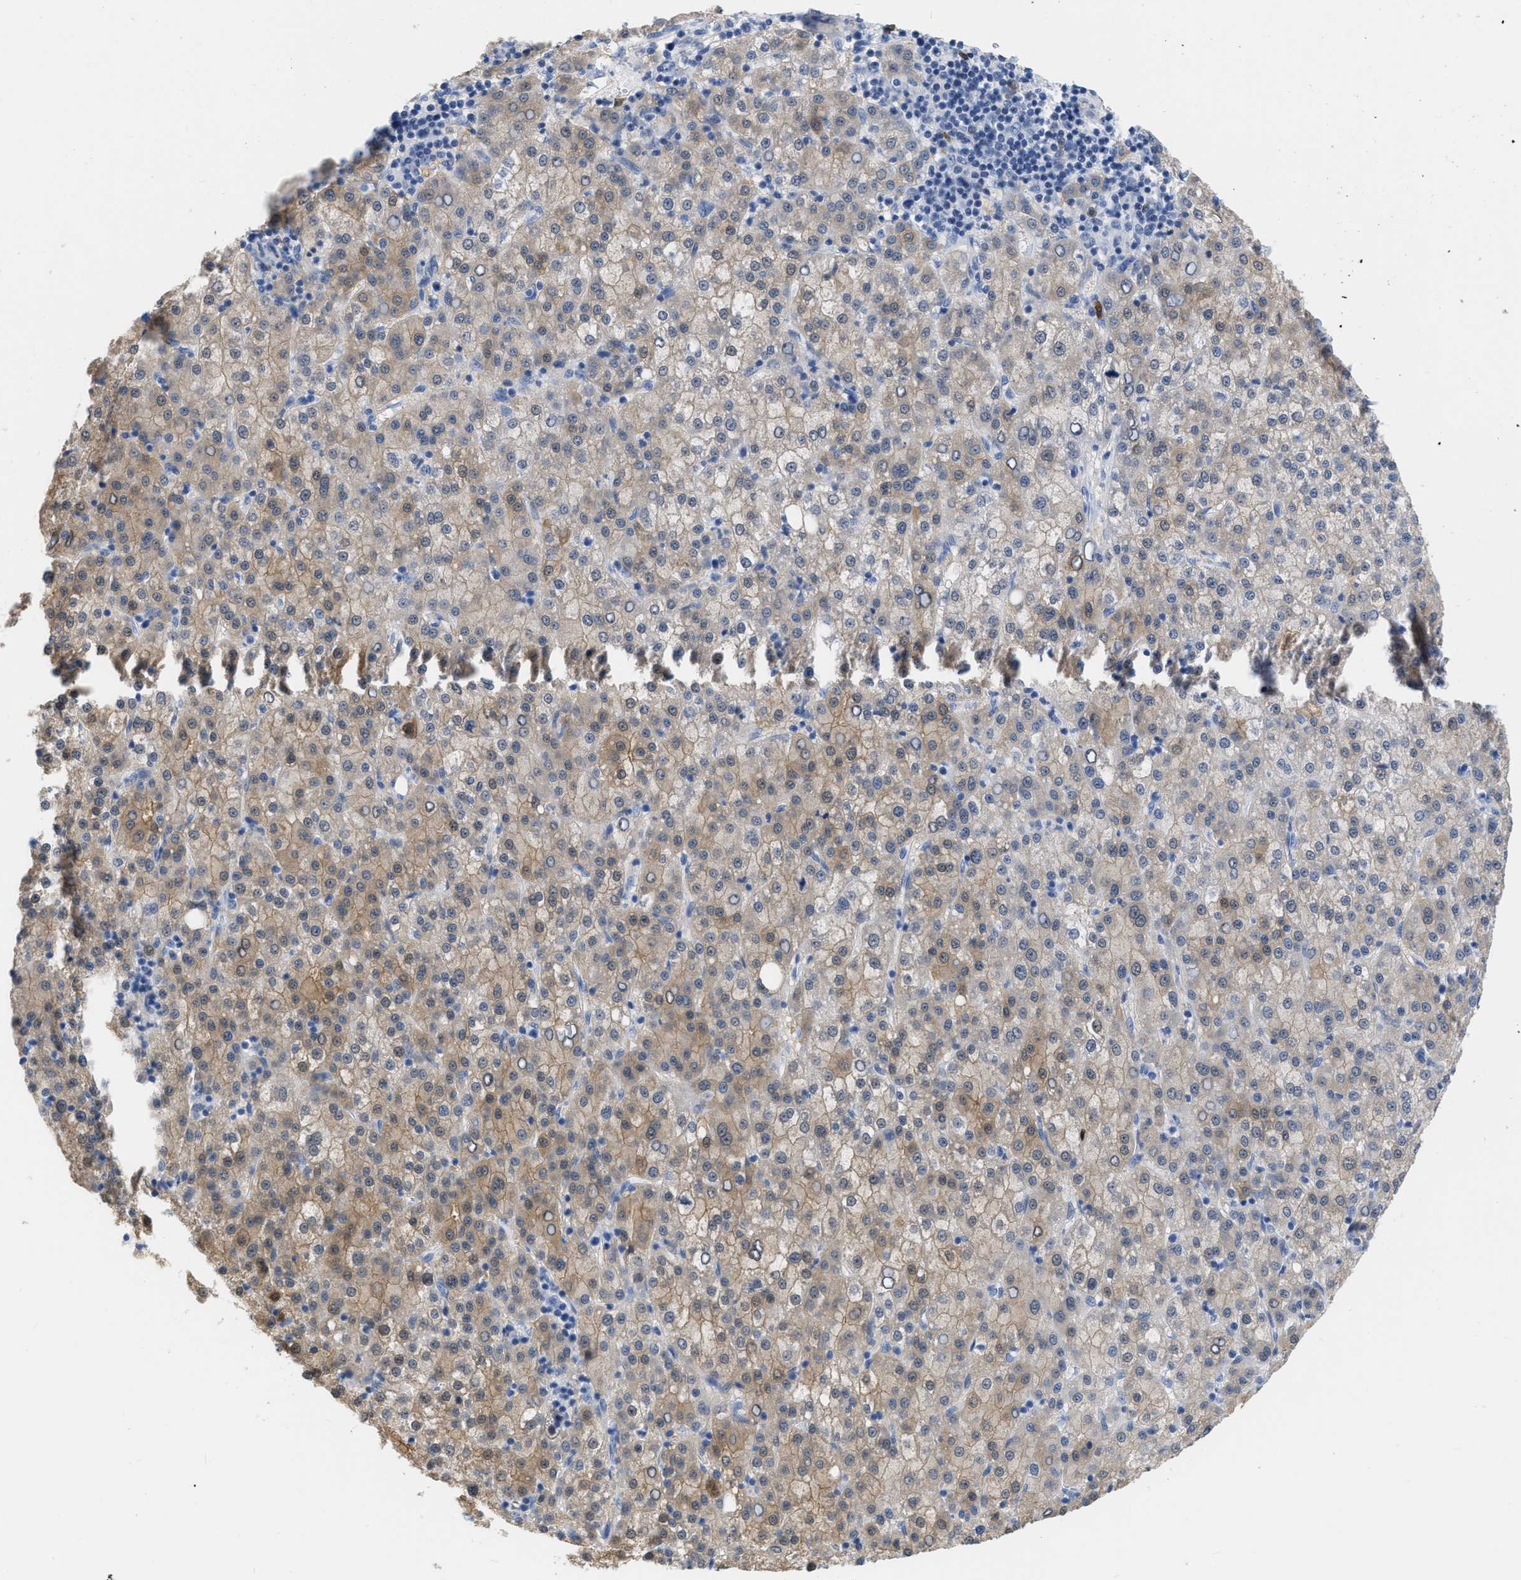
{"staining": {"intensity": "moderate", "quantity": ">75%", "location": "cytoplasmic/membranous"}, "tissue": "liver cancer", "cell_type": "Tumor cells", "image_type": "cancer", "snomed": [{"axis": "morphology", "description": "Carcinoma, Hepatocellular, NOS"}, {"axis": "topography", "description": "Liver"}], "caption": "About >75% of tumor cells in liver hepatocellular carcinoma show moderate cytoplasmic/membranous protein expression as visualized by brown immunohistochemical staining.", "gene": "CRYM", "patient": {"sex": "female", "age": 58}}